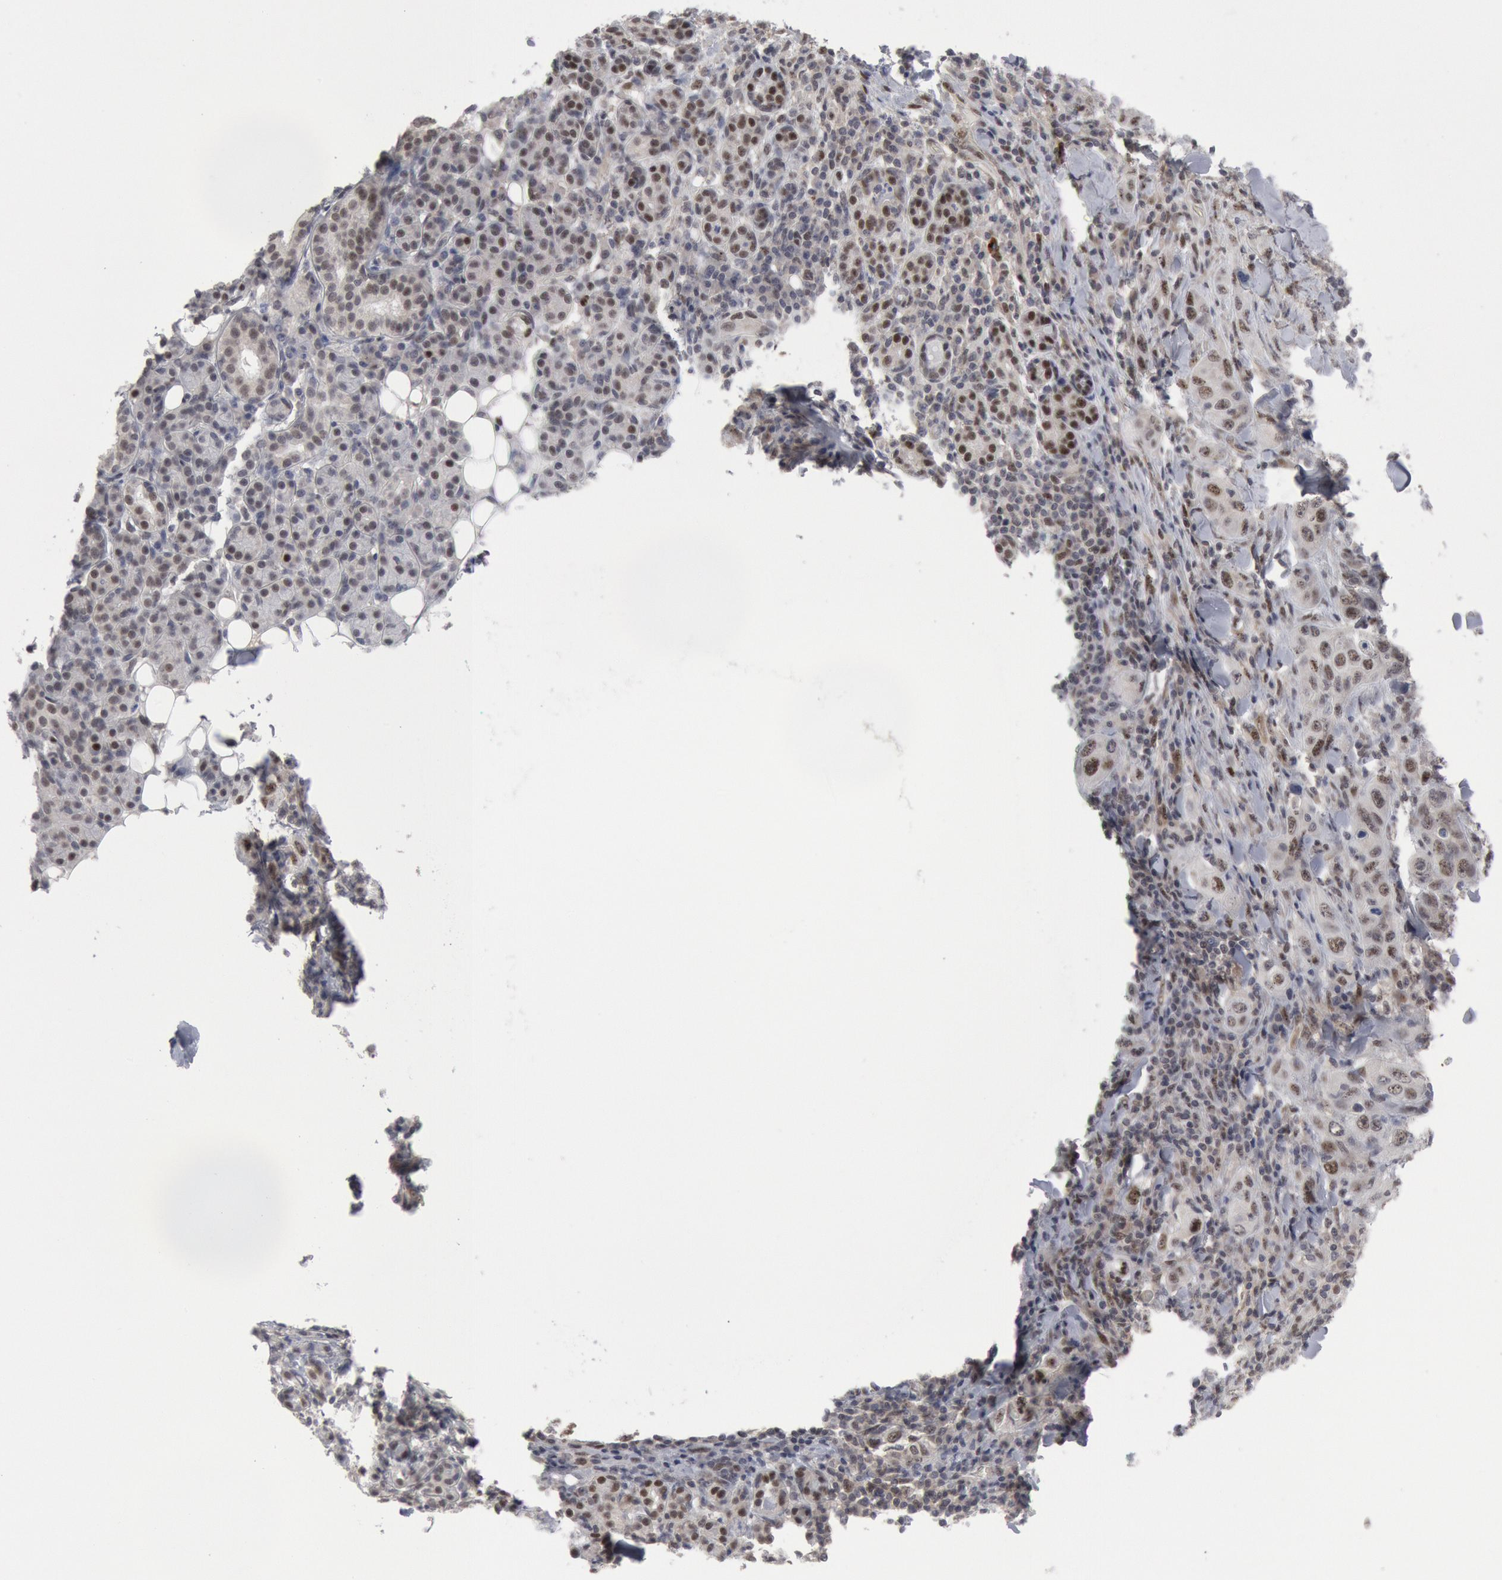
{"staining": {"intensity": "weak", "quantity": "<25%", "location": "nuclear"}, "tissue": "skin cancer", "cell_type": "Tumor cells", "image_type": "cancer", "snomed": [{"axis": "morphology", "description": "Squamous cell carcinoma, NOS"}, {"axis": "topography", "description": "Skin"}], "caption": "An IHC micrograph of skin squamous cell carcinoma is shown. There is no staining in tumor cells of skin squamous cell carcinoma.", "gene": "FOXO1", "patient": {"sex": "male", "age": 84}}